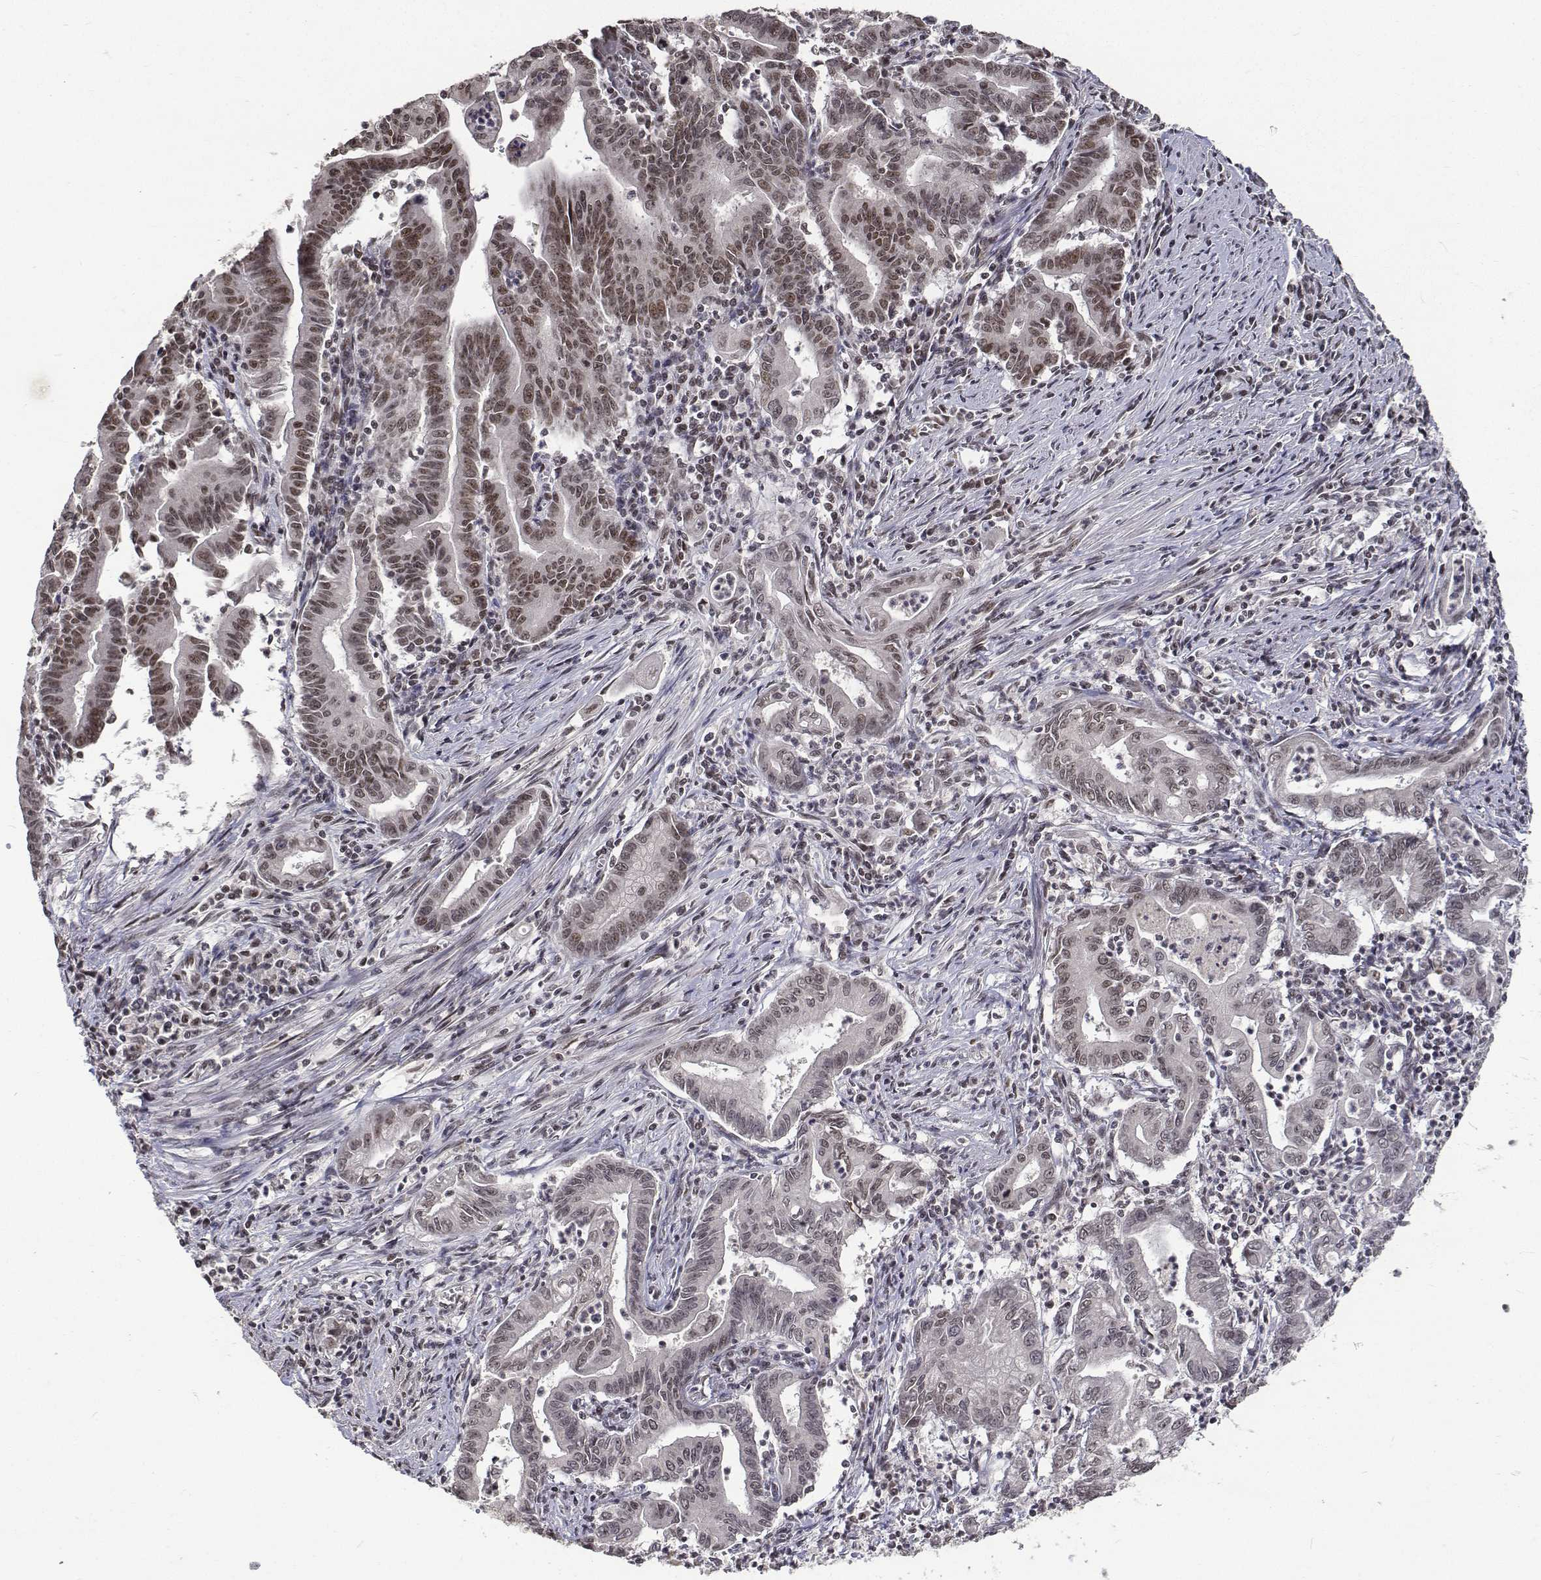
{"staining": {"intensity": "weak", "quantity": "25%-75%", "location": "nuclear"}, "tissue": "stomach cancer", "cell_type": "Tumor cells", "image_type": "cancer", "snomed": [{"axis": "morphology", "description": "Adenocarcinoma, NOS"}, {"axis": "topography", "description": "Stomach, upper"}], "caption": "Tumor cells show weak nuclear expression in about 25%-75% of cells in stomach cancer (adenocarcinoma).", "gene": "ATRX", "patient": {"sex": "female", "age": 79}}